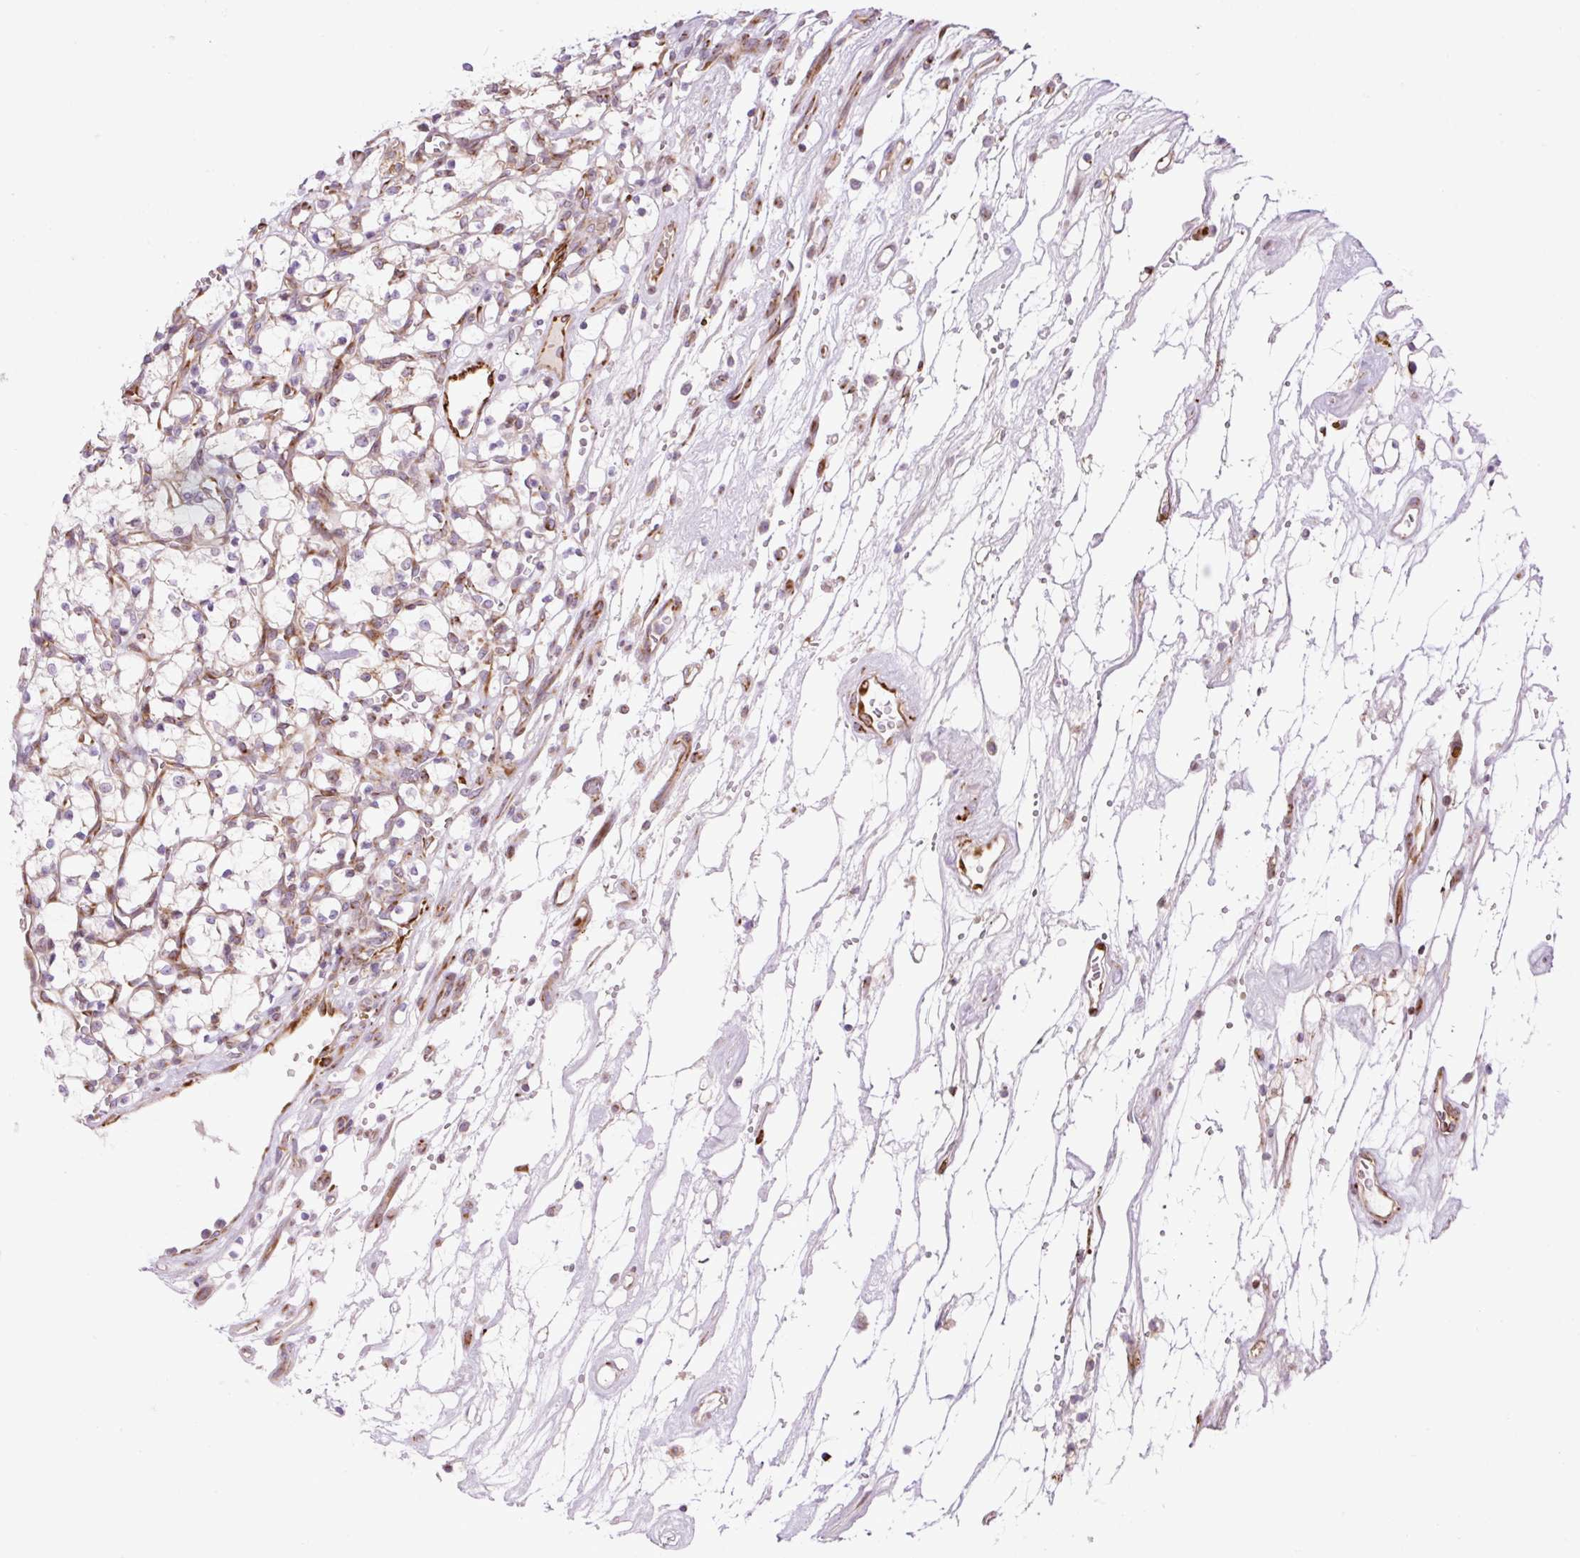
{"staining": {"intensity": "negative", "quantity": "none", "location": "none"}, "tissue": "renal cancer", "cell_type": "Tumor cells", "image_type": "cancer", "snomed": [{"axis": "morphology", "description": "Adenocarcinoma, NOS"}, {"axis": "topography", "description": "Kidney"}], "caption": "Tumor cells show no significant protein expression in renal cancer (adenocarcinoma).", "gene": "RAB30", "patient": {"sex": "female", "age": 69}}